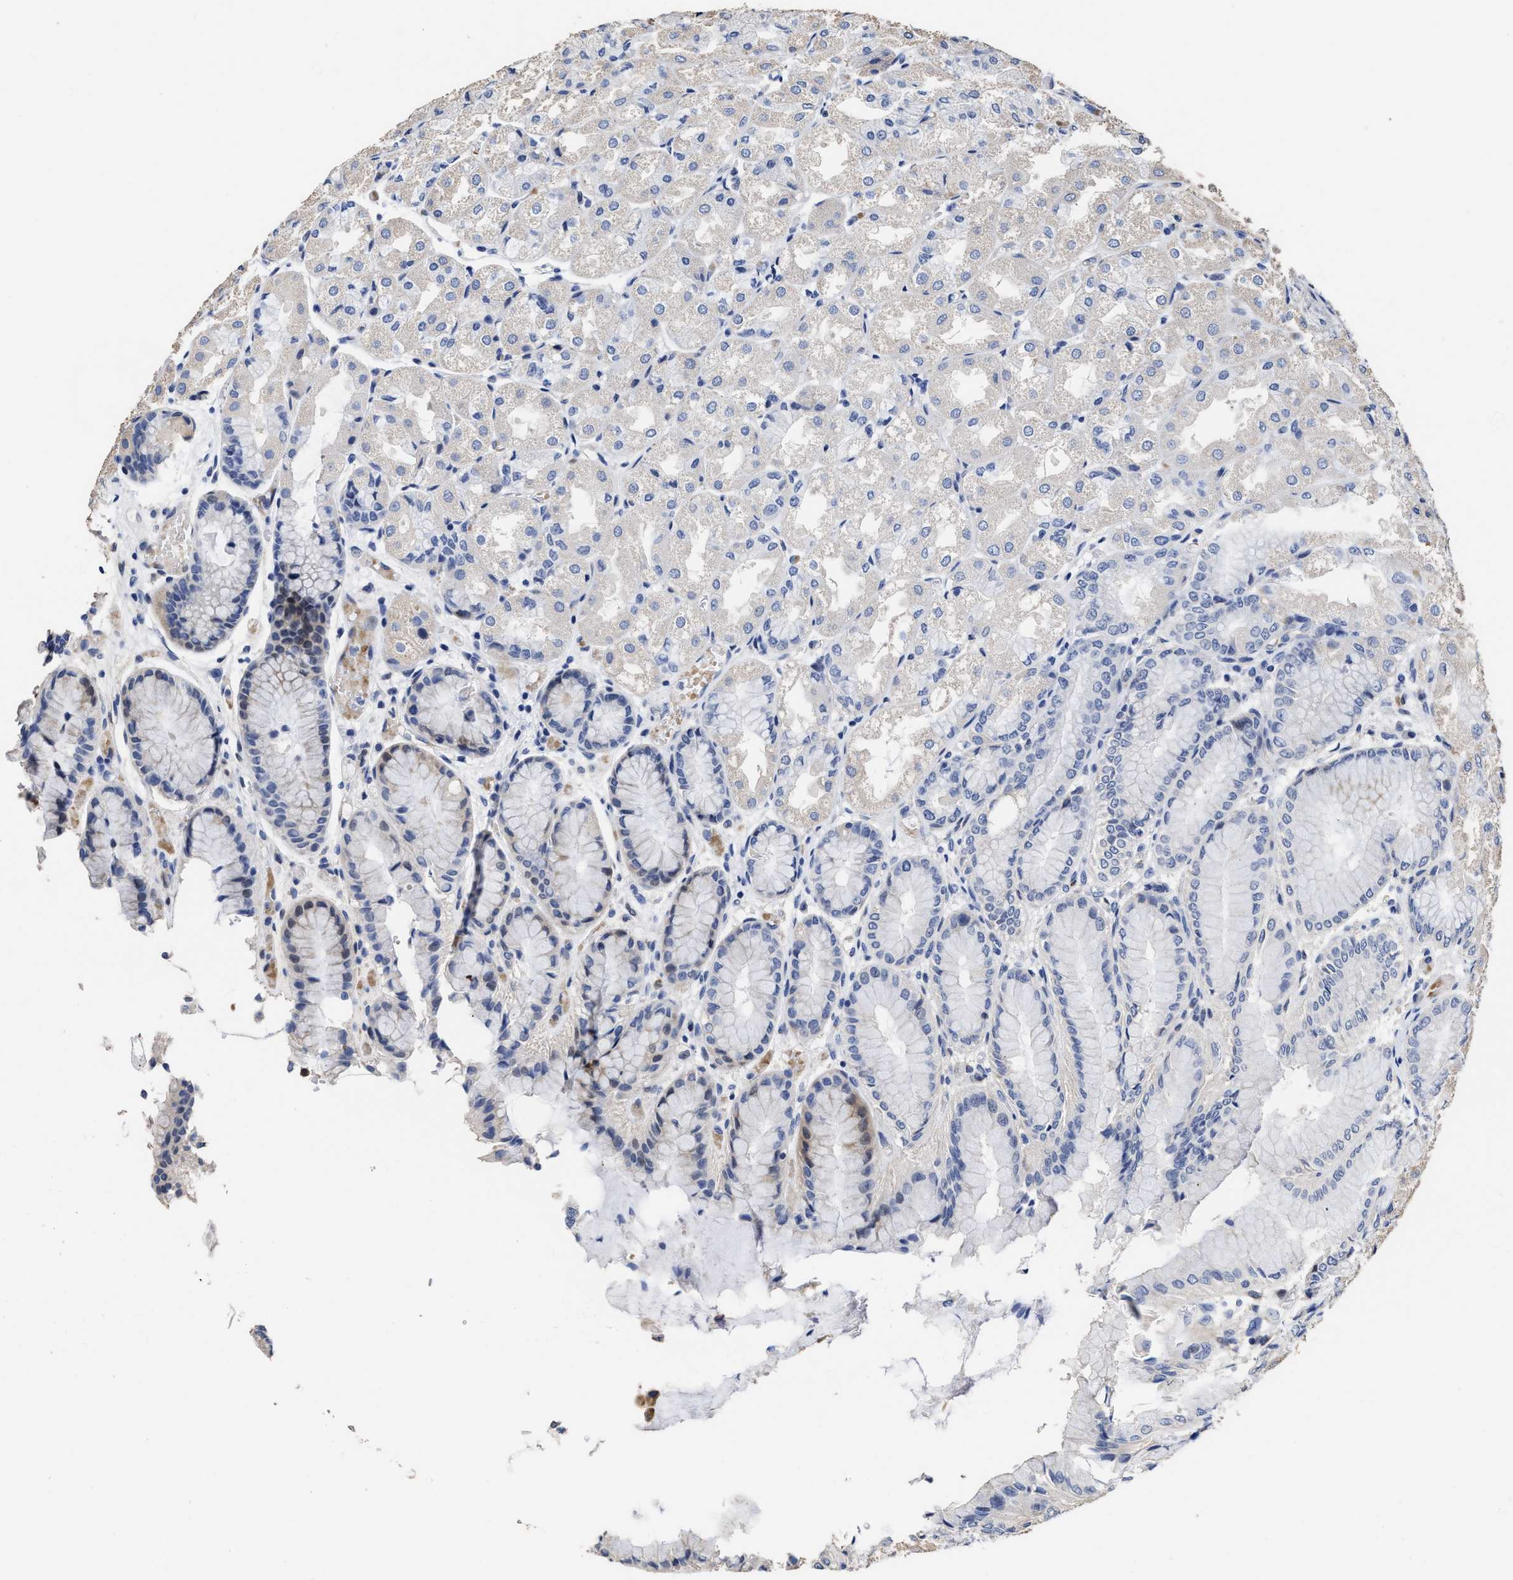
{"staining": {"intensity": "negative", "quantity": "none", "location": "none"}, "tissue": "stomach", "cell_type": "Glandular cells", "image_type": "normal", "snomed": [{"axis": "morphology", "description": "Normal tissue, NOS"}, {"axis": "topography", "description": "Stomach, upper"}], "caption": "Stomach was stained to show a protein in brown. There is no significant positivity in glandular cells. (Stains: DAB (3,3'-diaminobenzidine) IHC with hematoxylin counter stain, Microscopy: brightfield microscopy at high magnification).", "gene": "ZFAT", "patient": {"sex": "male", "age": 72}}